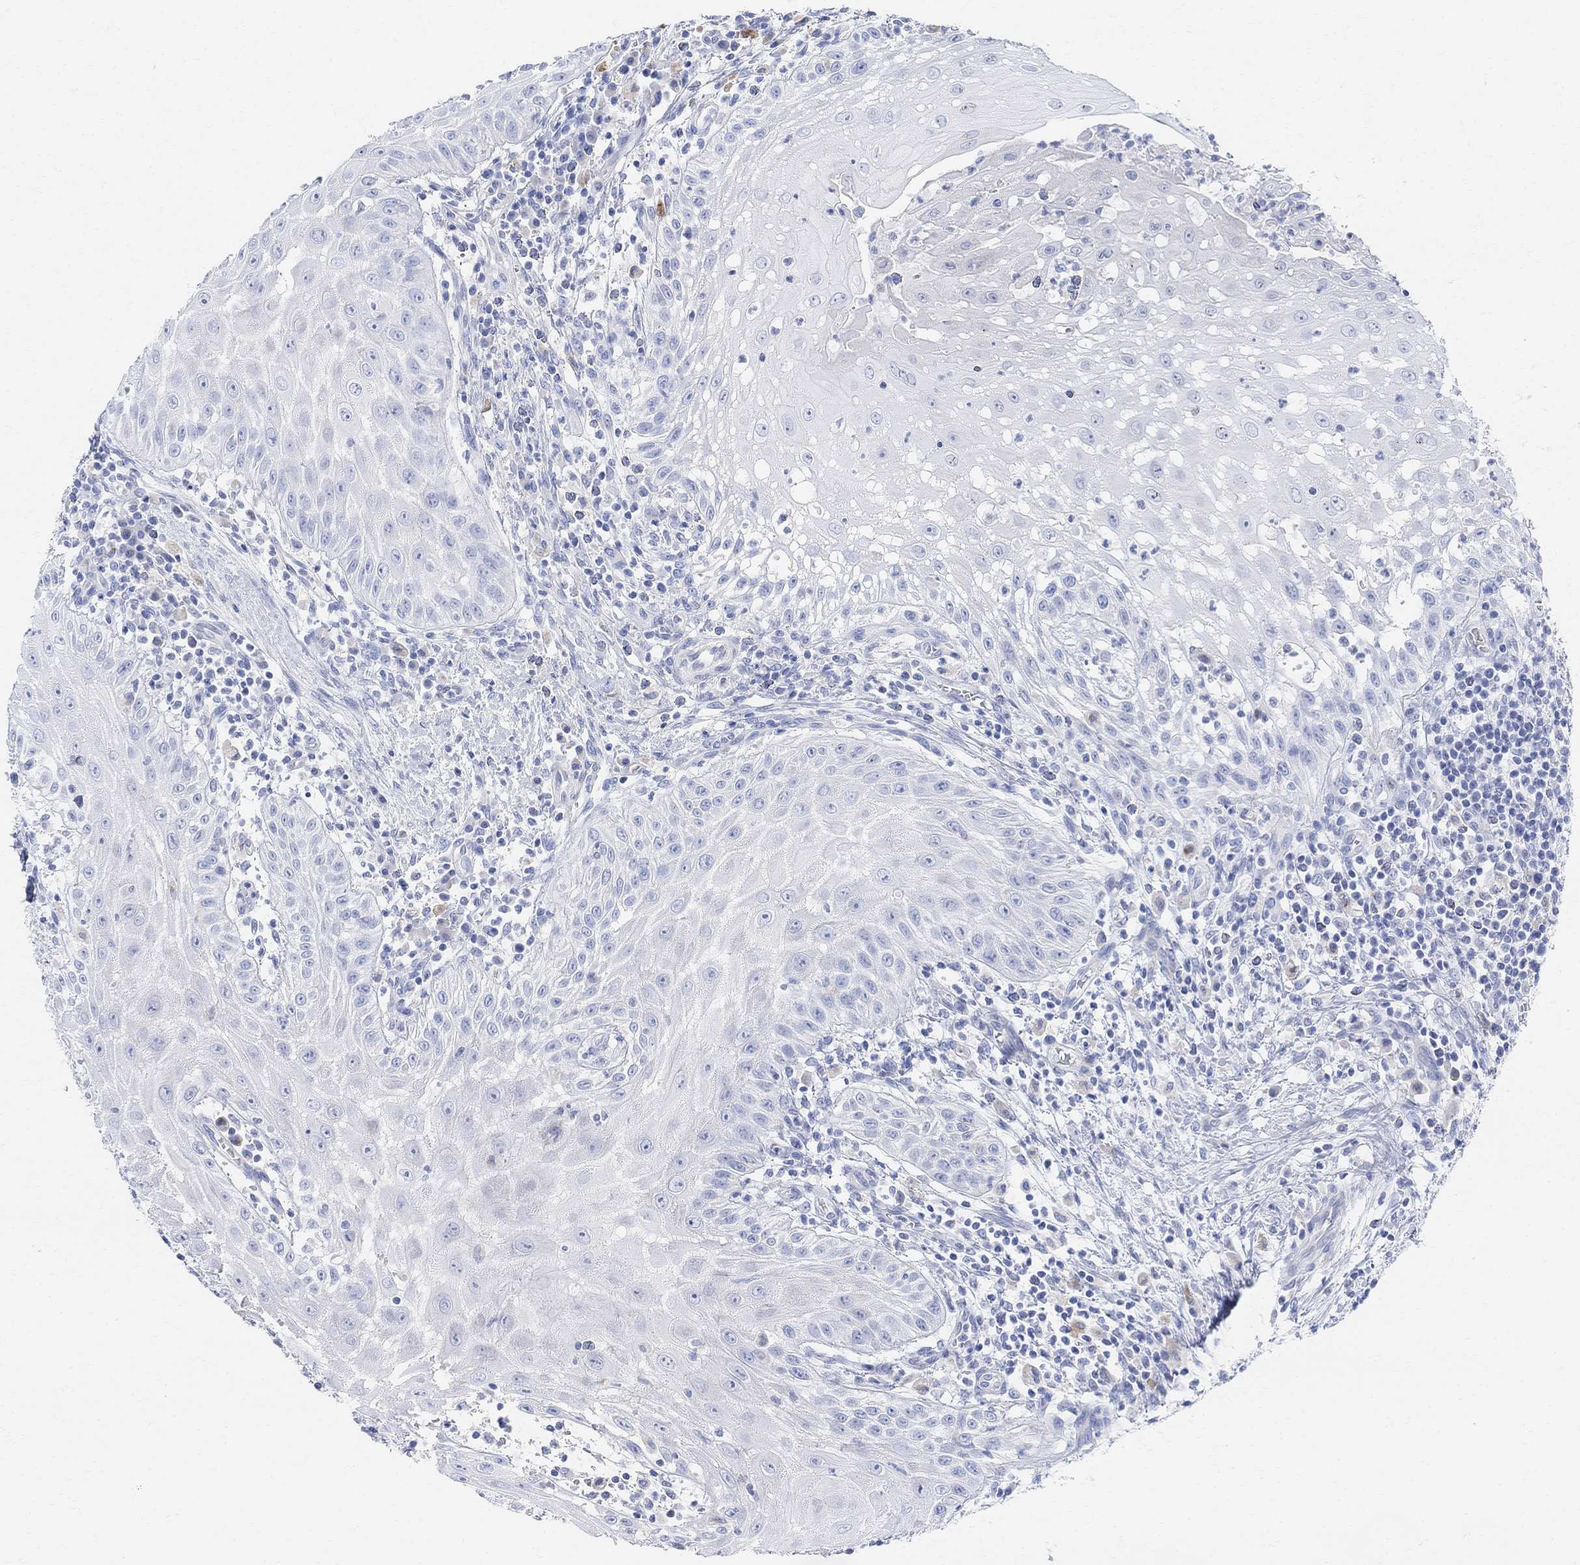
{"staining": {"intensity": "negative", "quantity": "none", "location": "none"}, "tissue": "head and neck cancer", "cell_type": "Tumor cells", "image_type": "cancer", "snomed": [{"axis": "morphology", "description": "Squamous cell carcinoma, NOS"}, {"axis": "topography", "description": "Oral tissue"}, {"axis": "topography", "description": "Head-Neck"}], "caption": "IHC image of neoplastic tissue: human head and neck squamous cell carcinoma stained with DAB (3,3'-diaminobenzidine) exhibits no significant protein expression in tumor cells.", "gene": "RETNLB", "patient": {"sex": "male", "age": 58}}